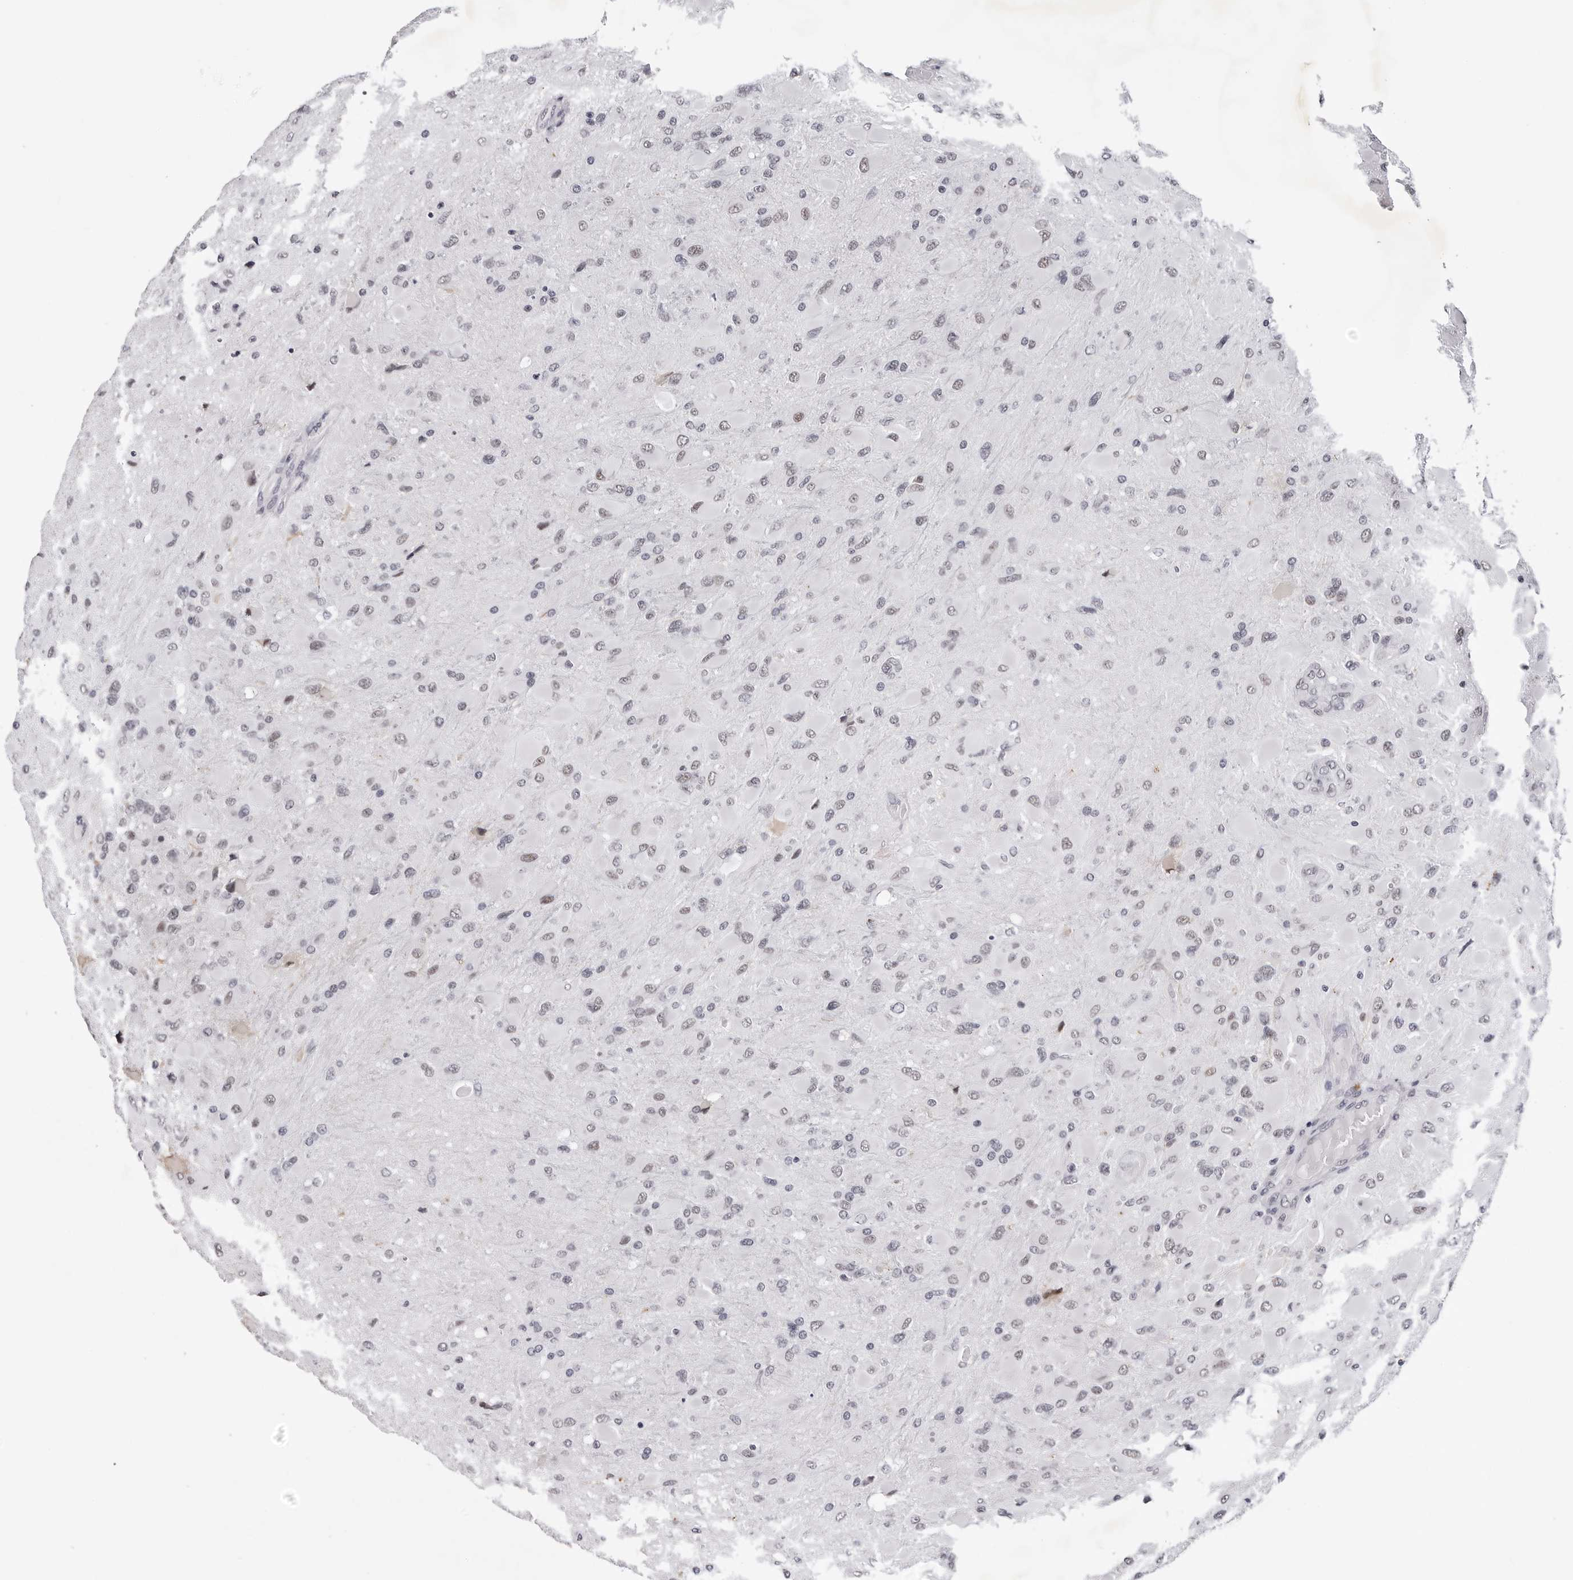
{"staining": {"intensity": "negative", "quantity": "none", "location": "none"}, "tissue": "glioma", "cell_type": "Tumor cells", "image_type": "cancer", "snomed": [{"axis": "morphology", "description": "Glioma, malignant, High grade"}, {"axis": "topography", "description": "Cerebral cortex"}], "caption": "Immunohistochemical staining of human high-grade glioma (malignant) displays no significant positivity in tumor cells.", "gene": "SF3B4", "patient": {"sex": "female", "age": 36}}